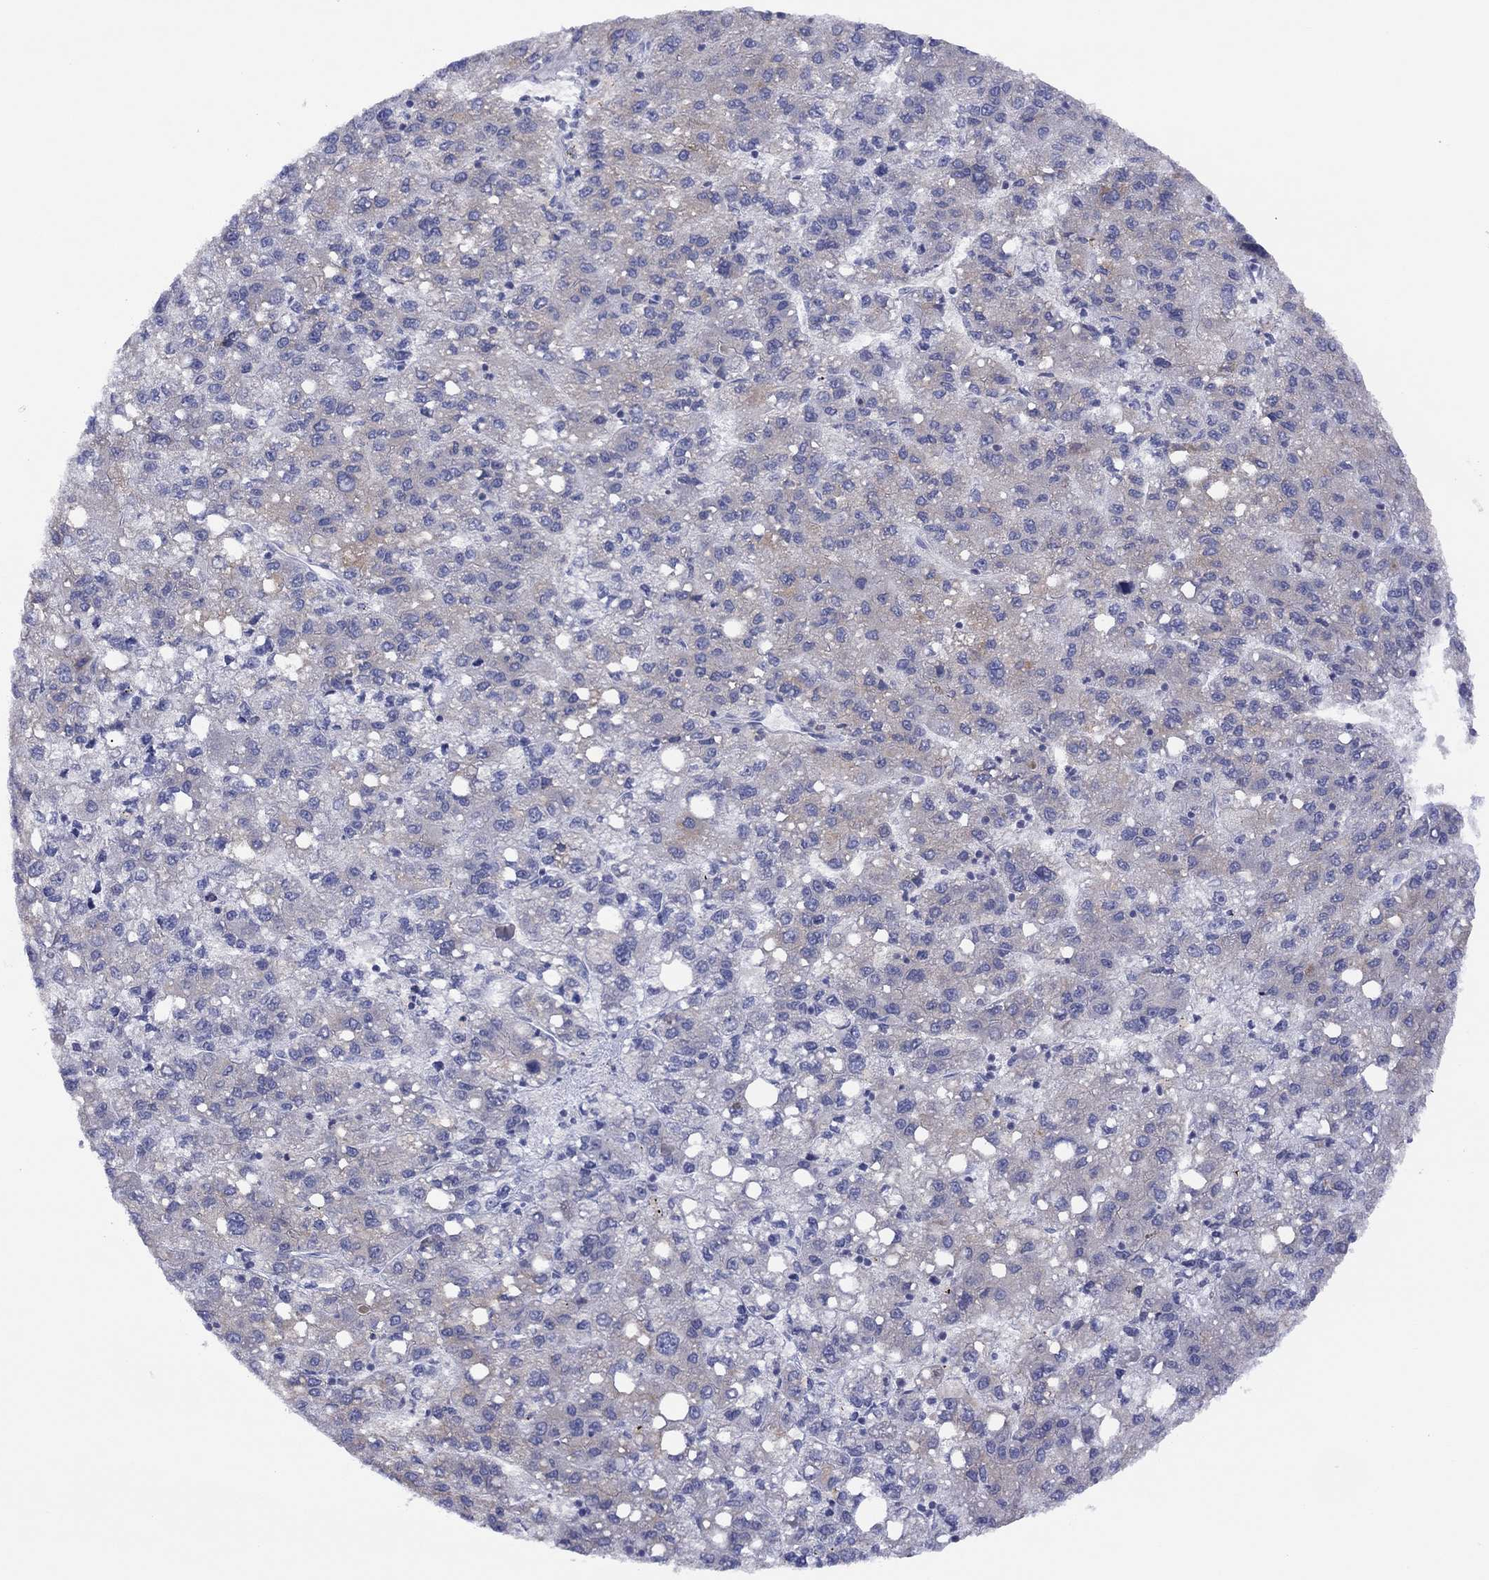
{"staining": {"intensity": "weak", "quantity": "<25%", "location": "cytoplasmic/membranous"}, "tissue": "liver cancer", "cell_type": "Tumor cells", "image_type": "cancer", "snomed": [{"axis": "morphology", "description": "Carcinoma, Hepatocellular, NOS"}, {"axis": "topography", "description": "Liver"}], "caption": "Human liver cancer stained for a protein using IHC demonstrates no expression in tumor cells.", "gene": "CYP2B6", "patient": {"sex": "female", "age": 82}}